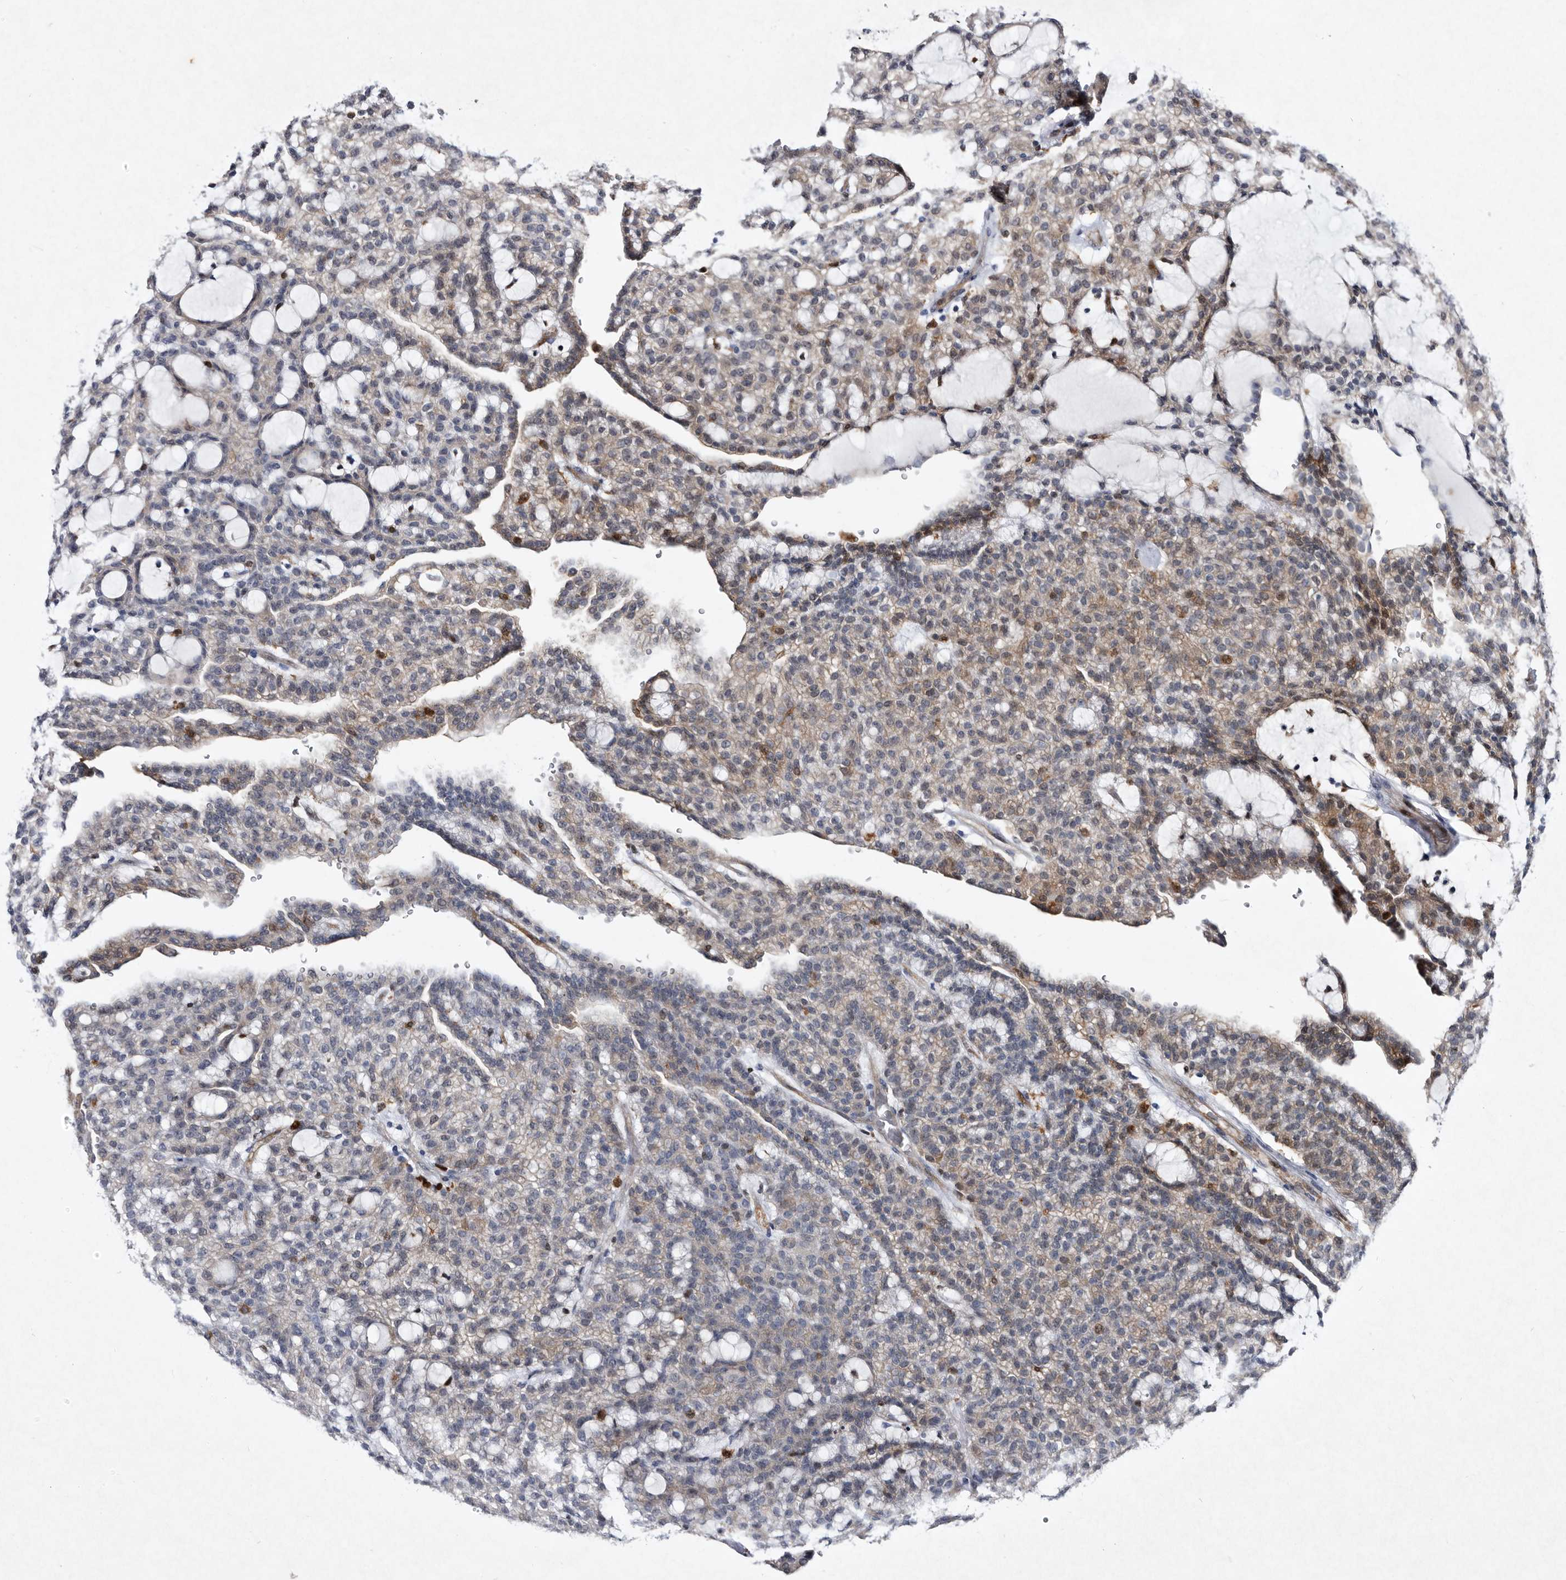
{"staining": {"intensity": "weak", "quantity": "25%-75%", "location": "cytoplasmic/membranous"}, "tissue": "renal cancer", "cell_type": "Tumor cells", "image_type": "cancer", "snomed": [{"axis": "morphology", "description": "Adenocarcinoma, NOS"}, {"axis": "topography", "description": "Kidney"}], "caption": "Adenocarcinoma (renal) stained for a protein displays weak cytoplasmic/membranous positivity in tumor cells.", "gene": "SERPINB8", "patient": {"sex": "male", "age": 63}}